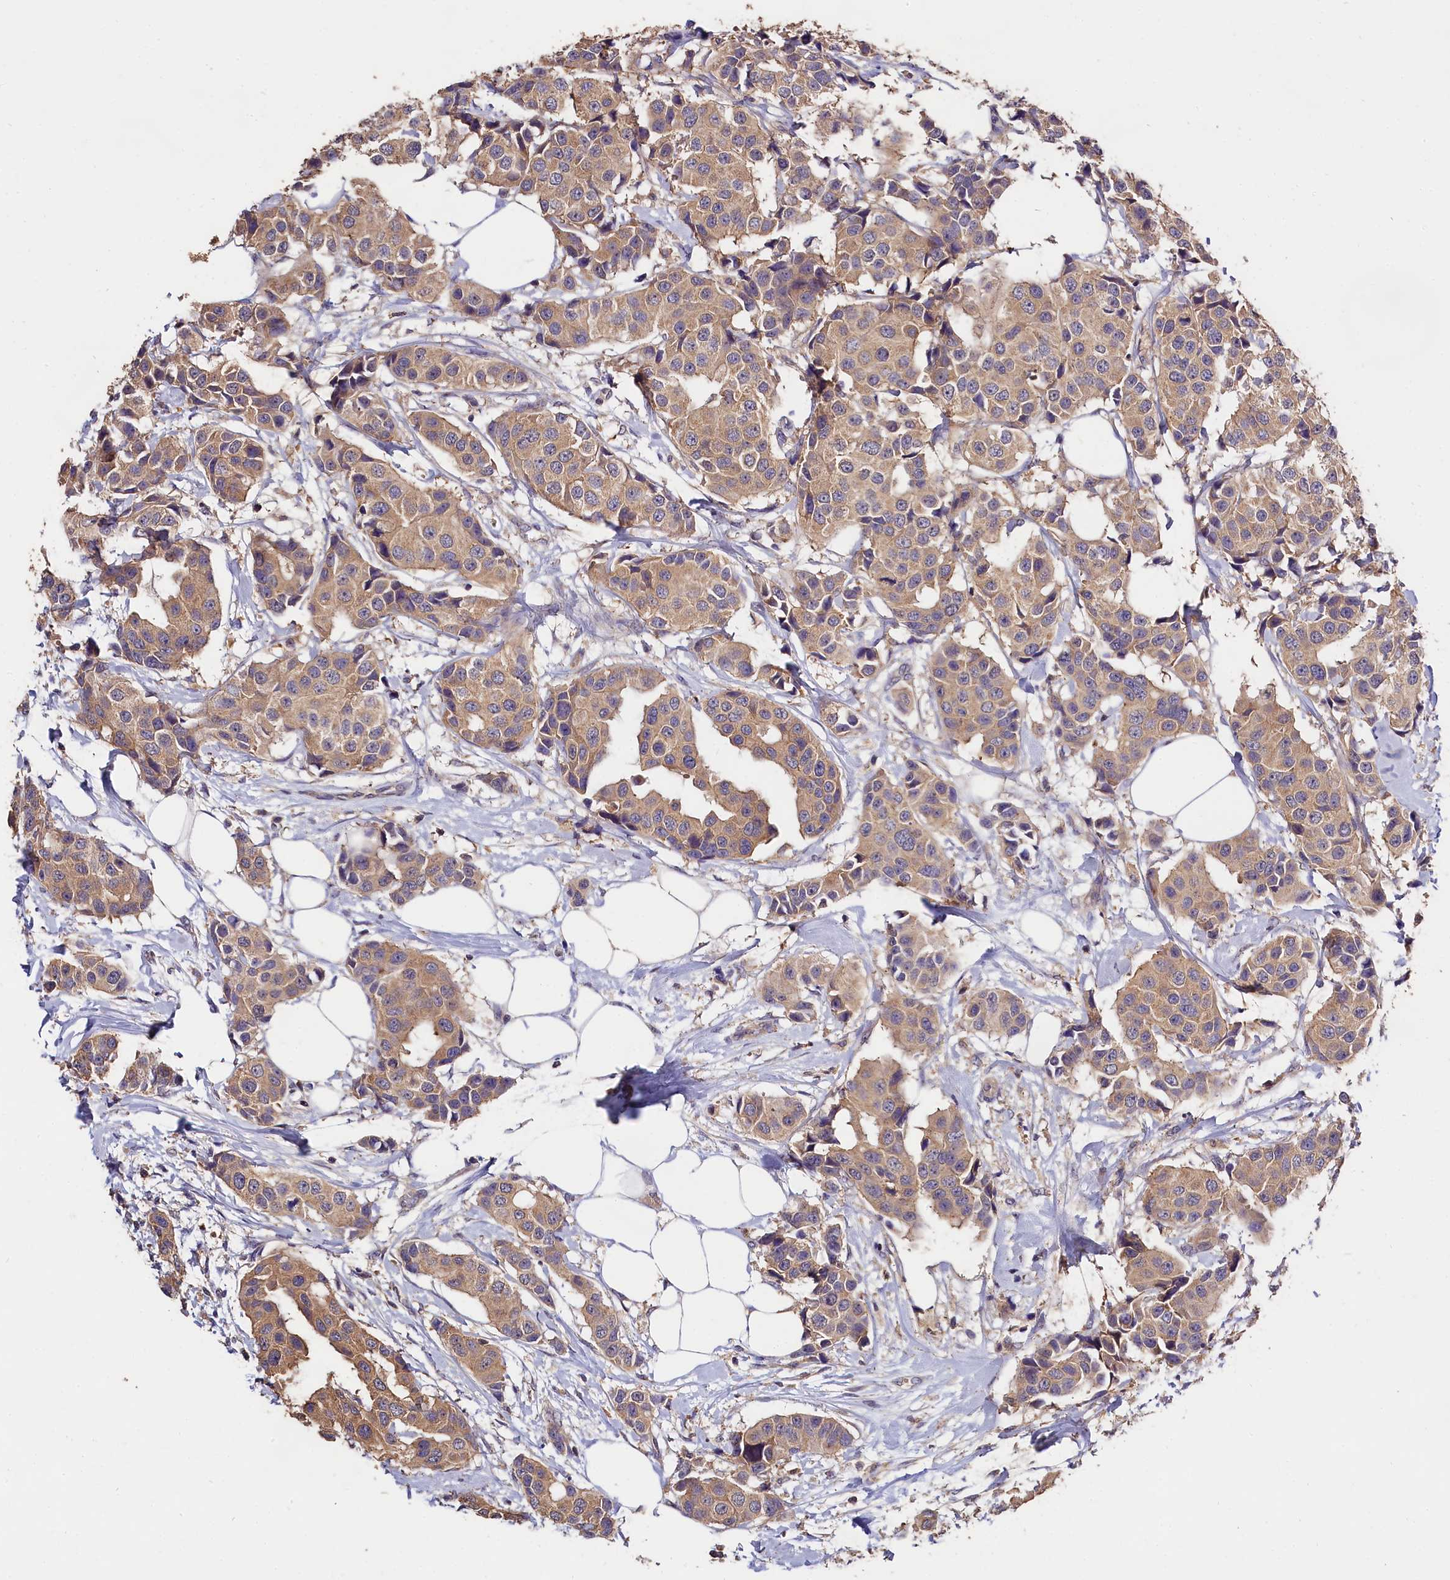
{"staining": {"intensity": "moderate", "quantity": ">75%", "location": "cytoplasmic/membranous"}, "tissue": "breast cancer", "cell_type": "Tumor cells", "image_type": "cancer", "snomed": [{"axis": "morphology", "description": "Normal tissue, NOS"}, {"axis": "morphology", "description": "Duct carcinoma"}, {"axis": "topography", "description": "Breast"}], "caption": "High-magnification brightfield microscopy of breast invasive ductal carcinoma stained with DAB (3,3'-diaminobenzidine) (brown) and counterstained with hematoxylin (blue). tumor cells exhibit moderate cytoplasmic/membranous staining is identified in about>75% of cells.", "gene": "OAS3", "patient": {"sex": "female", "age": 39}}